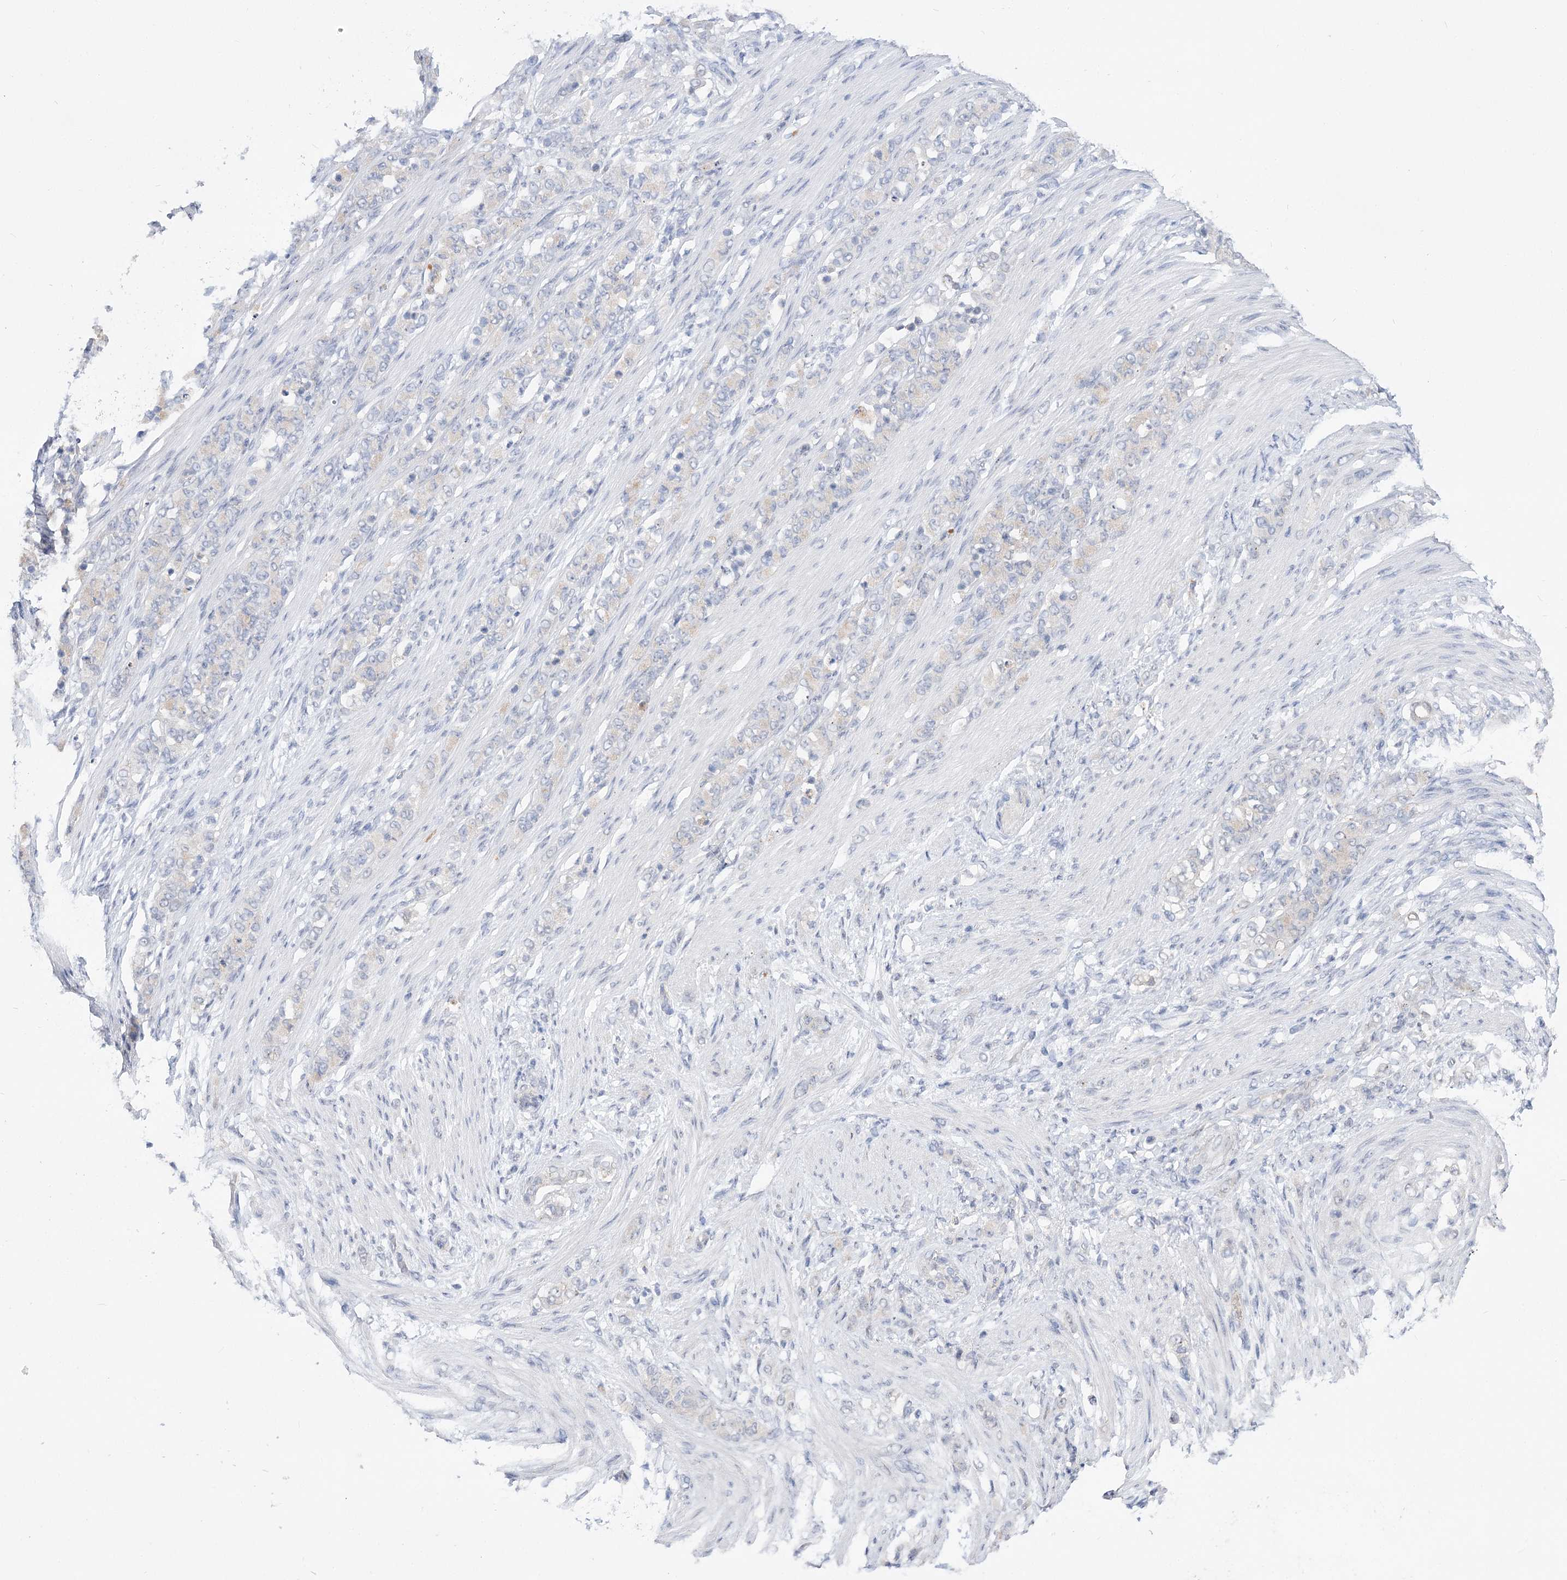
{"staining": {"intensity": "negative", "quantity": "none", "location": "none"}, "tissue": "stomach cancer", "cell_type": "Tumor cells", "image_type": "cancer", "snomed": [{"axis": "morphology", "description": "Adenocarcinoma, NOS"}, {"axis": "topography", "description": "Stomach"}], "caption": "There is no significant staining in tumor cells of stomach adenocarcinoma.", "gene": "ATP10B", "patient": {"sex": "female", "age": 79}}